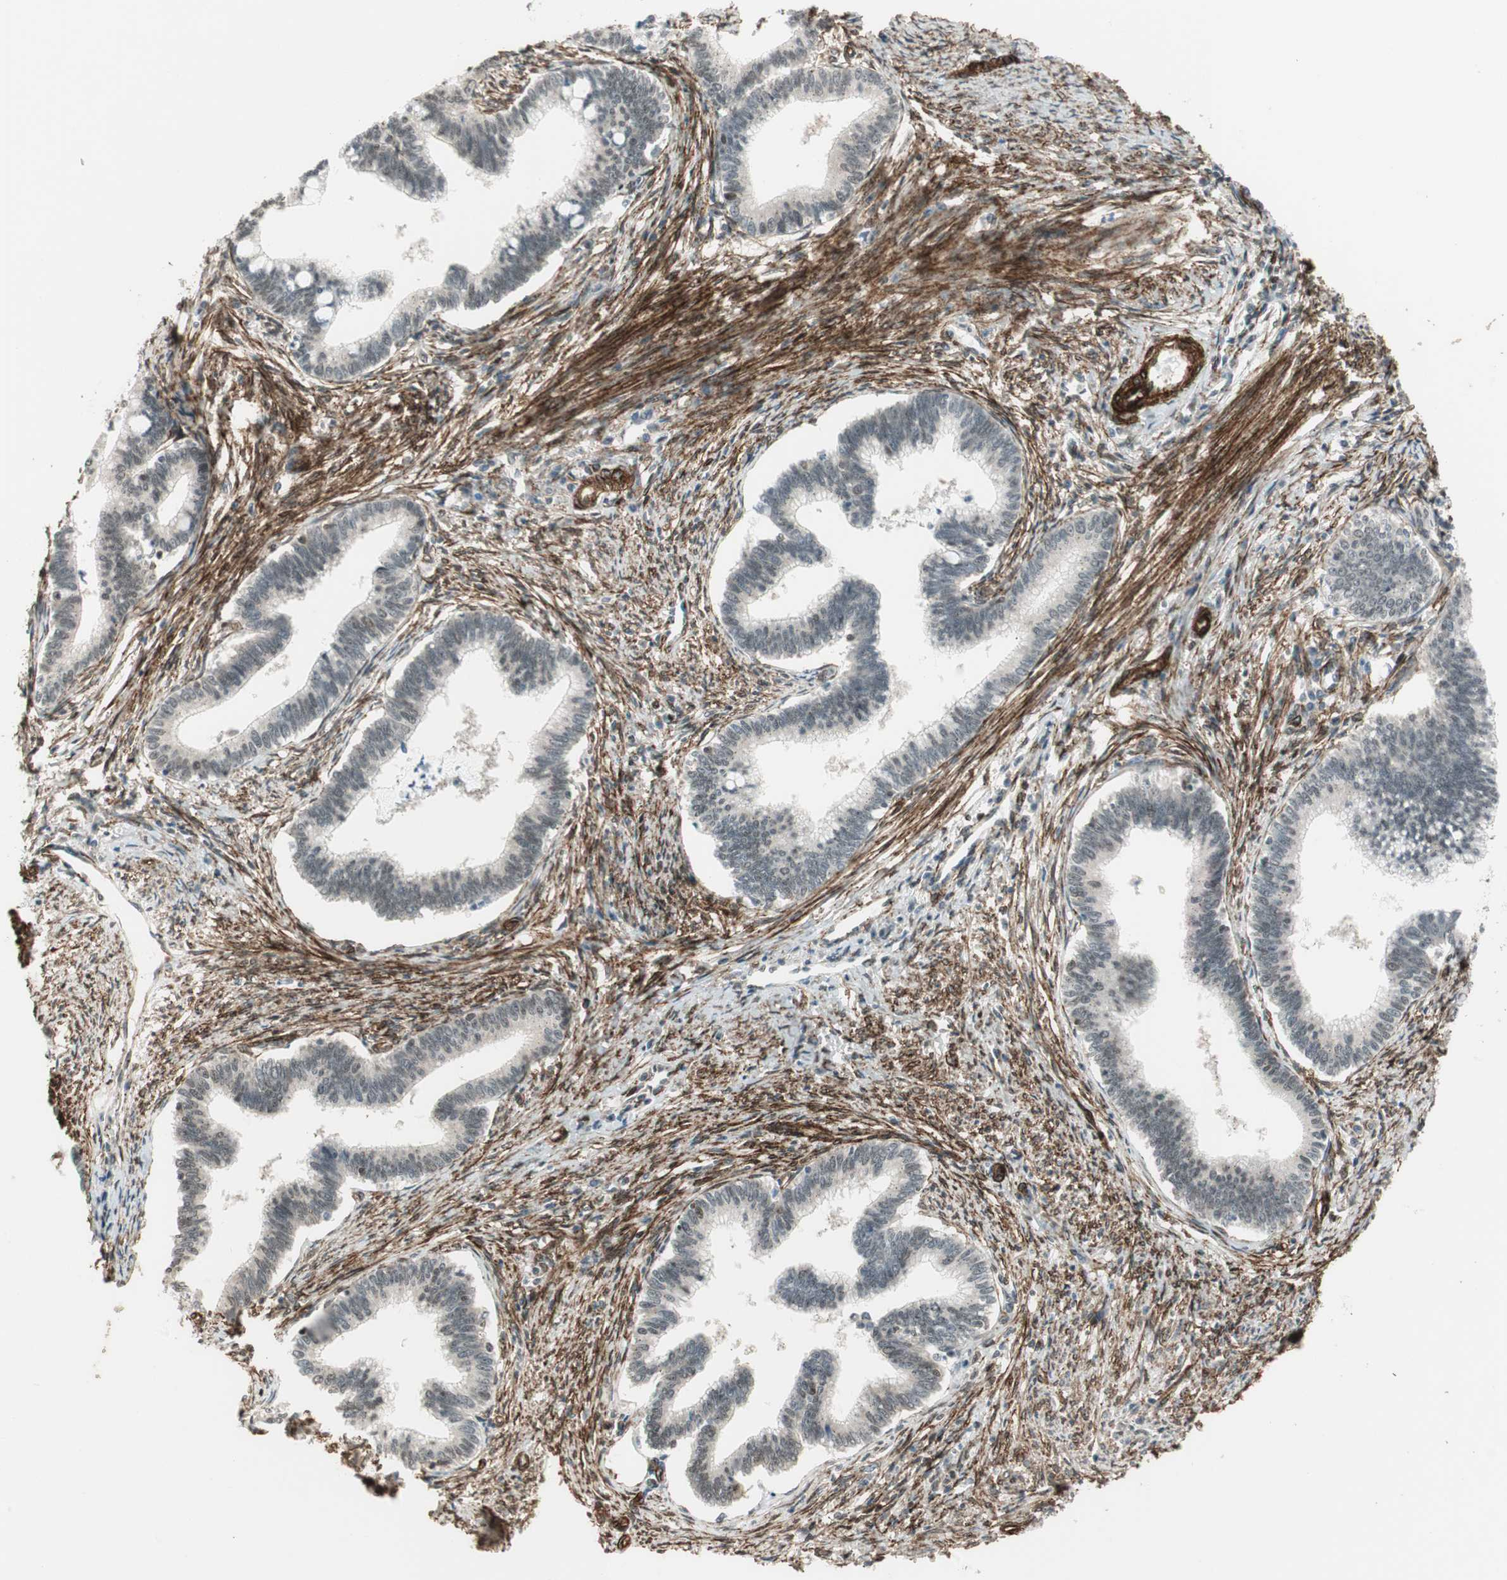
{"staining": {"intensity": "negative", "quantity": "none", "location": "none"}, "tissue": "cervical cancer", "cell_type": "Tumor cells", "image_type": "cancer", "snomed": [{"axis": "morphology", "description": "Adenocarcinoma, NOS"}, {"axis": "topography", "description": "Cervix"}], "caption": "This is a histopathology image of immunohistochemistry (IHC) staining of cervical cancer (adenocarcinoma), which shows no positivity in tumor cells.", "gene": "CDK19", "patient": {"sex": "female", "age": 36}}